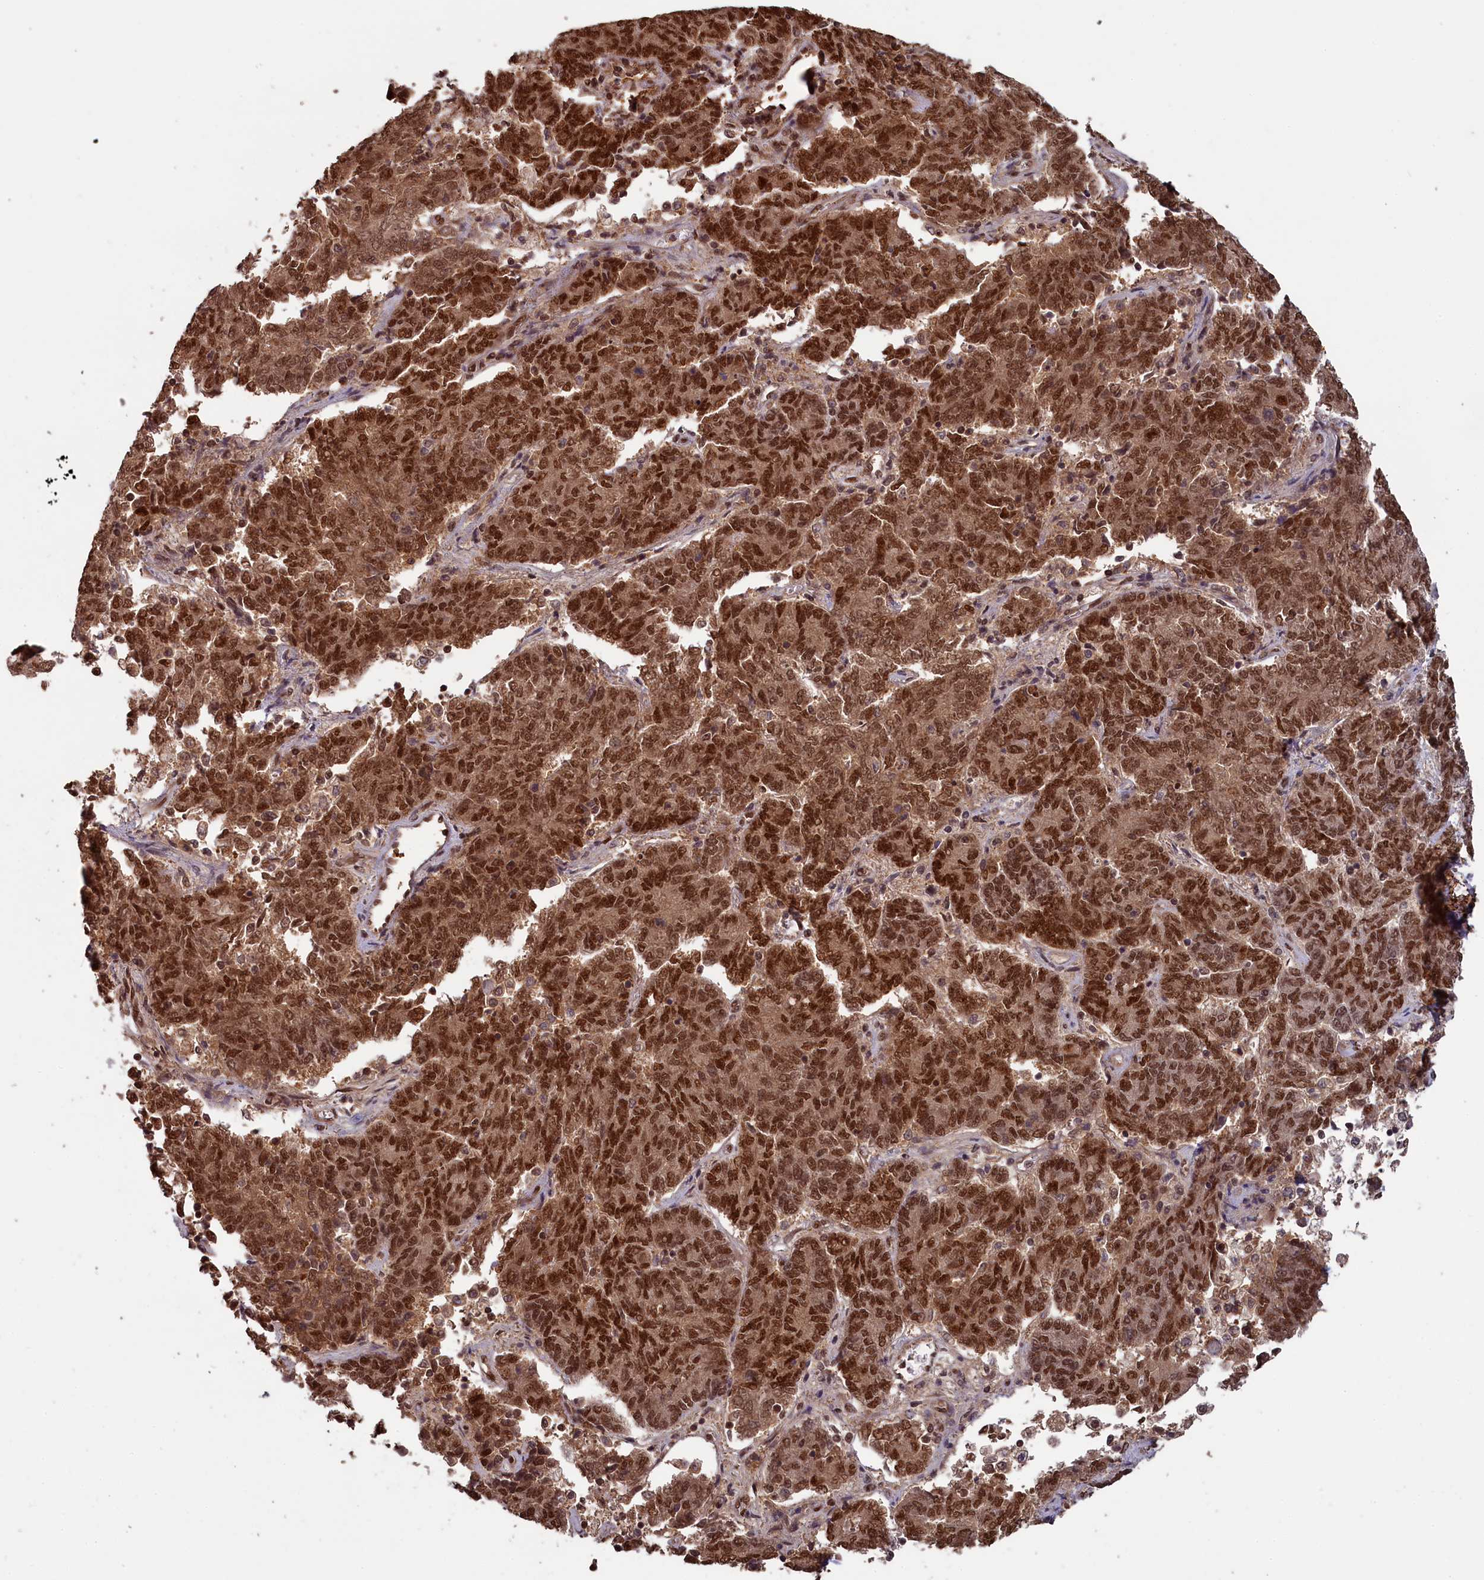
{"staining": {"intensity": "strong", "quantity": ">75%", "location": "nuclear"}, "tissue": "endometrial cancer", "cell_type": "Tumor cells", "image_type": "cancer", "snomed": [{"axis": "morphology", "description": "Adenocarcinoma, NOS"}, {"axis": "topography", "description": "Endometrium"}], "caption": "Endometrial cancer (adenocarcinoma) stained with IHC demonstrates strong nuclear expression in about >75% of tumor cells. (brown staining indicates protein expression, while blue staining denotes nuclei).", "gene": "NAE1", "patient": {"sex": "female", "age": 80}}